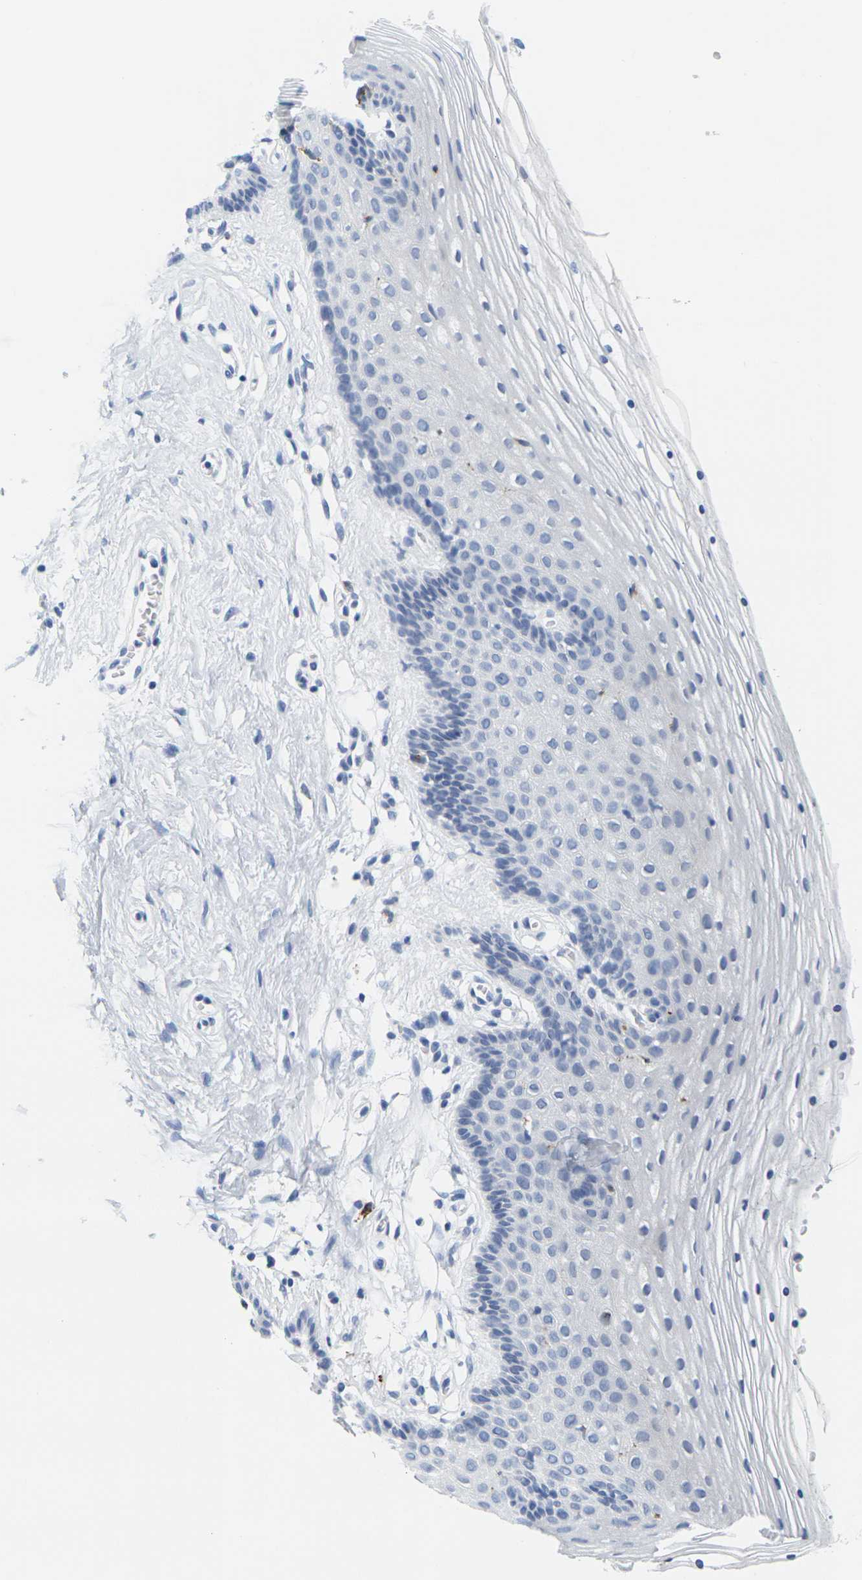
{"staining": {"intensity": "negative", "quantity": "none", "location": "none"}, "tissue": "vagina", "cell_type": "Squamous epithelial cells", "image_type": "normal", "snomed": [{"axis": "morphology", "description": "Normal tissue, NOS"}, {"axis": "topography", "description": "Vagina"}], "caption": "This is an immunohistochemistry (IHC) photomicrograph of benign human vagina. There is no expression in squamous epithelial cells.", "gene": "HLA", "patient": {"sex": "female", "age": 32}}